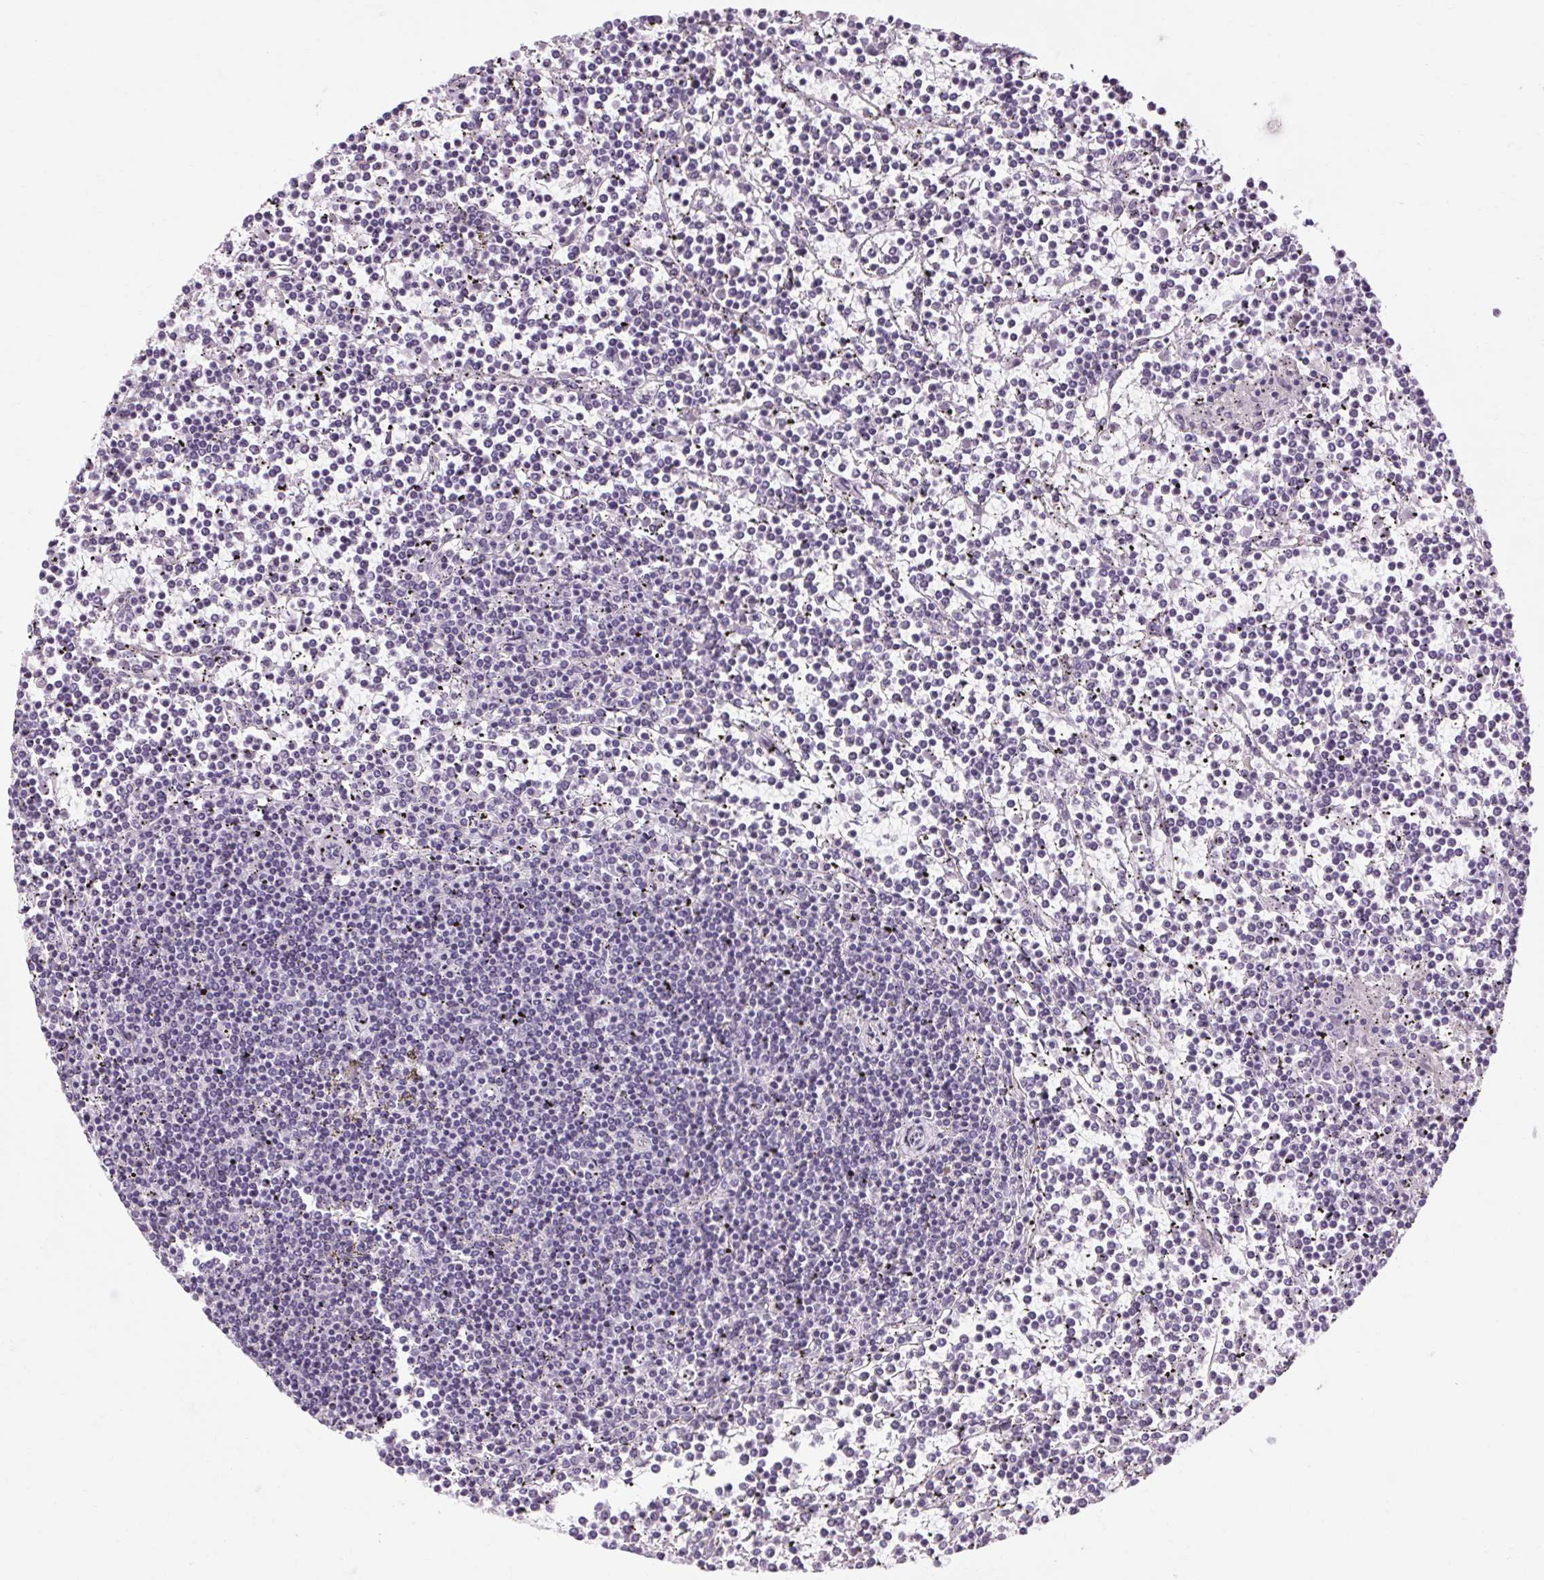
{"staining": {"intensity": "negative", "quantity": "none", "location": "none"}, "tissue": "lymphoma", "cell_type": "Tumor cells", "image_type": "cancer", "snomed": [{"axis": "morphology", "description": "Malignant lymphoma, non-Hodgkin's type, Low grade"}, {"axis": "topography", "description": "Spleen"}], "caption": "A high-resolution histopathology image shows immunohistochemistry (IHC) staining of lymphoma, which shows no significant positivity in tumor cells.", "gene": "KLHL40", "patient": {"sex": "female", "age": 19}}